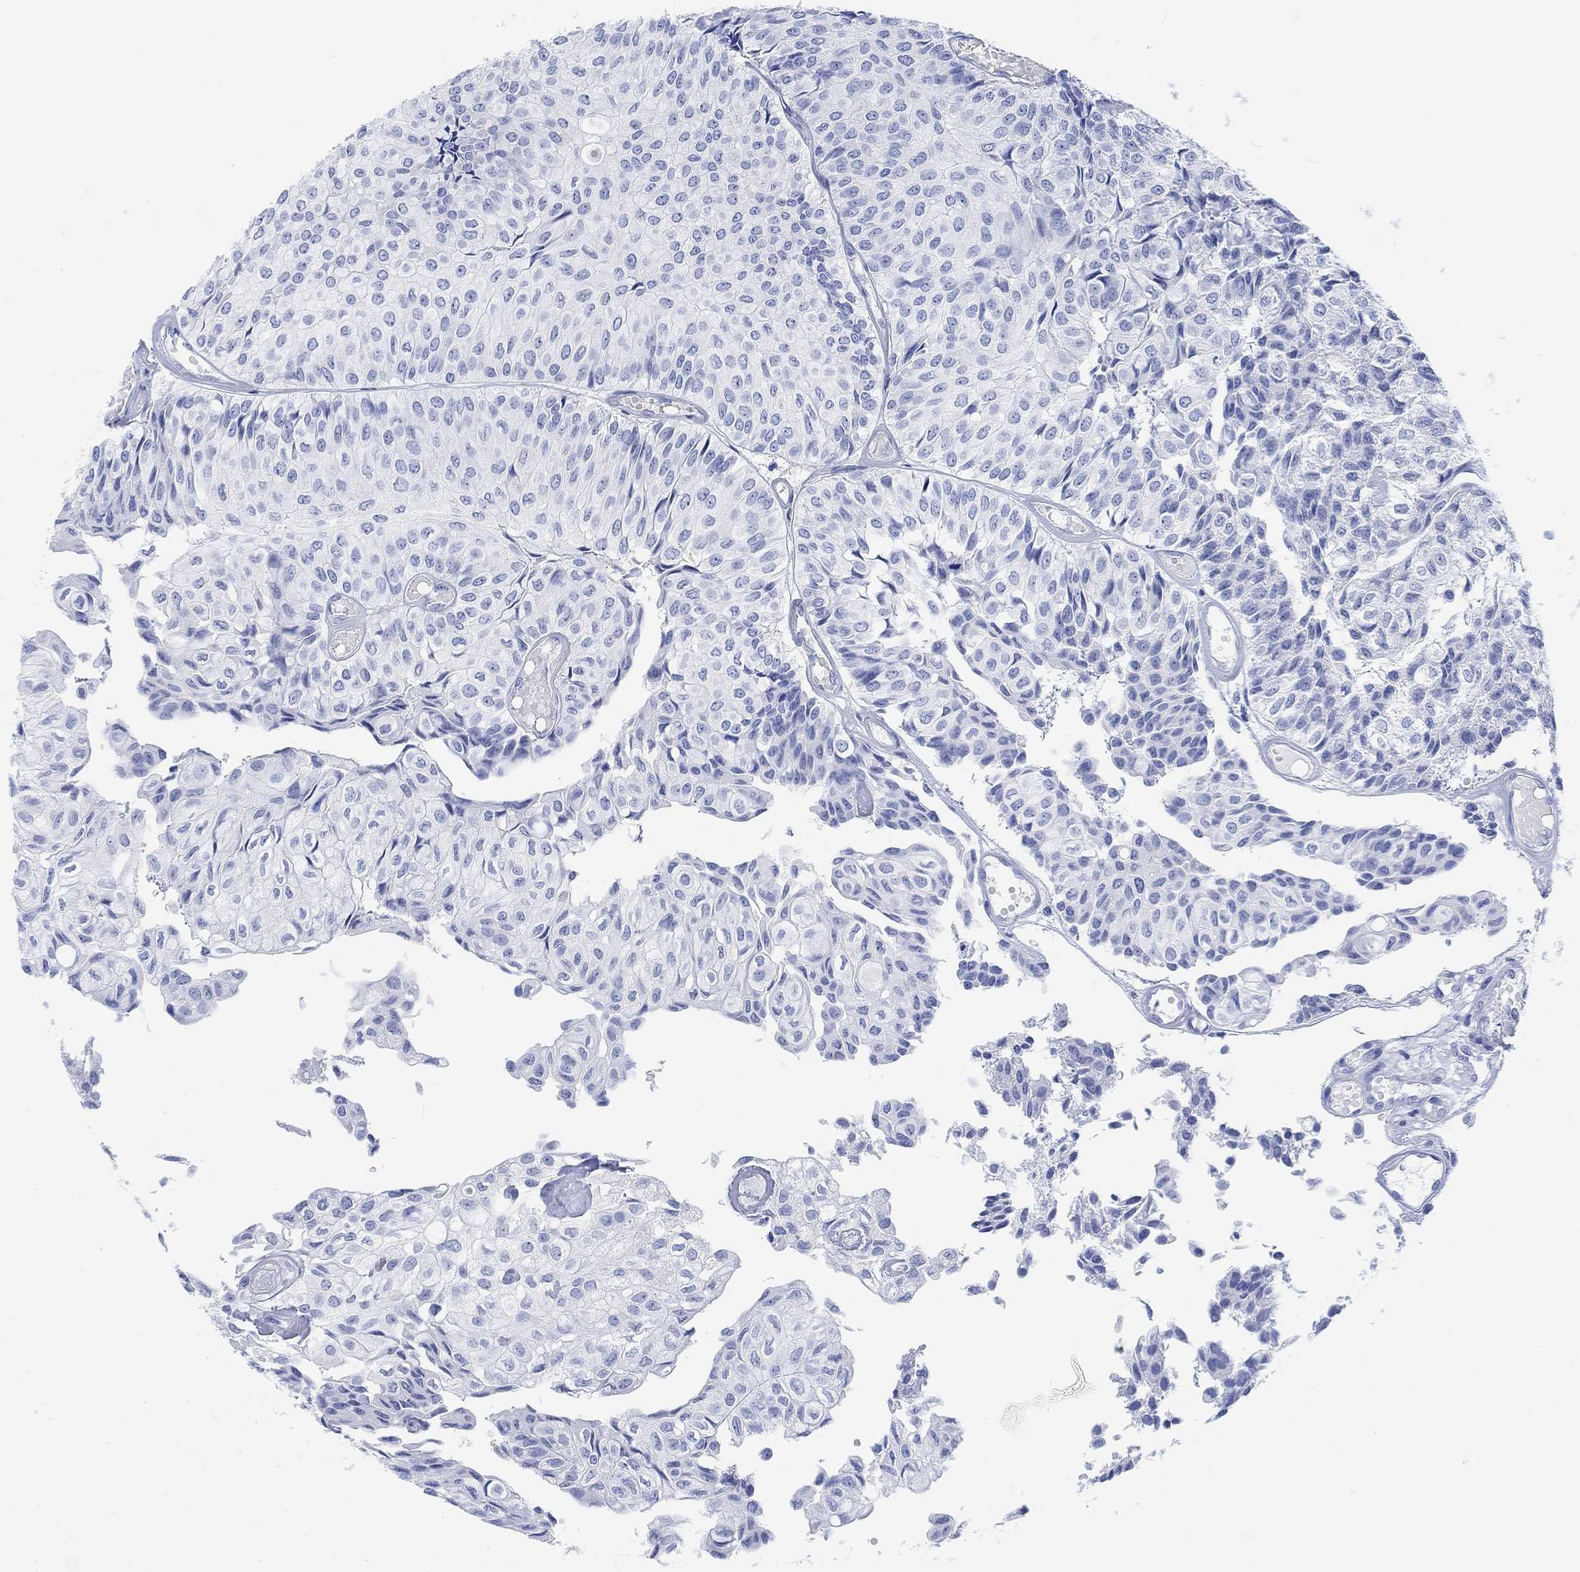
{"staining": {"intensity": "negative", "quantity": "none", "location": "none"}, "tissue": "urothelial cancer", "cell_type": "Tumor cells", "image_type": "cancer", "snomed": [{"axis": "morphology", "description": "Urothelial carcinoma, Low grade"}, {"axis": "topography", "description": "Urinary bladder"}], "caption": "Immunohistochemistry of human low-grade urothelial carcinoma demonstrates no positivity in tumor cells.", "gene": "TPPP3", "patient": {"sex": "male", "age": 89}}